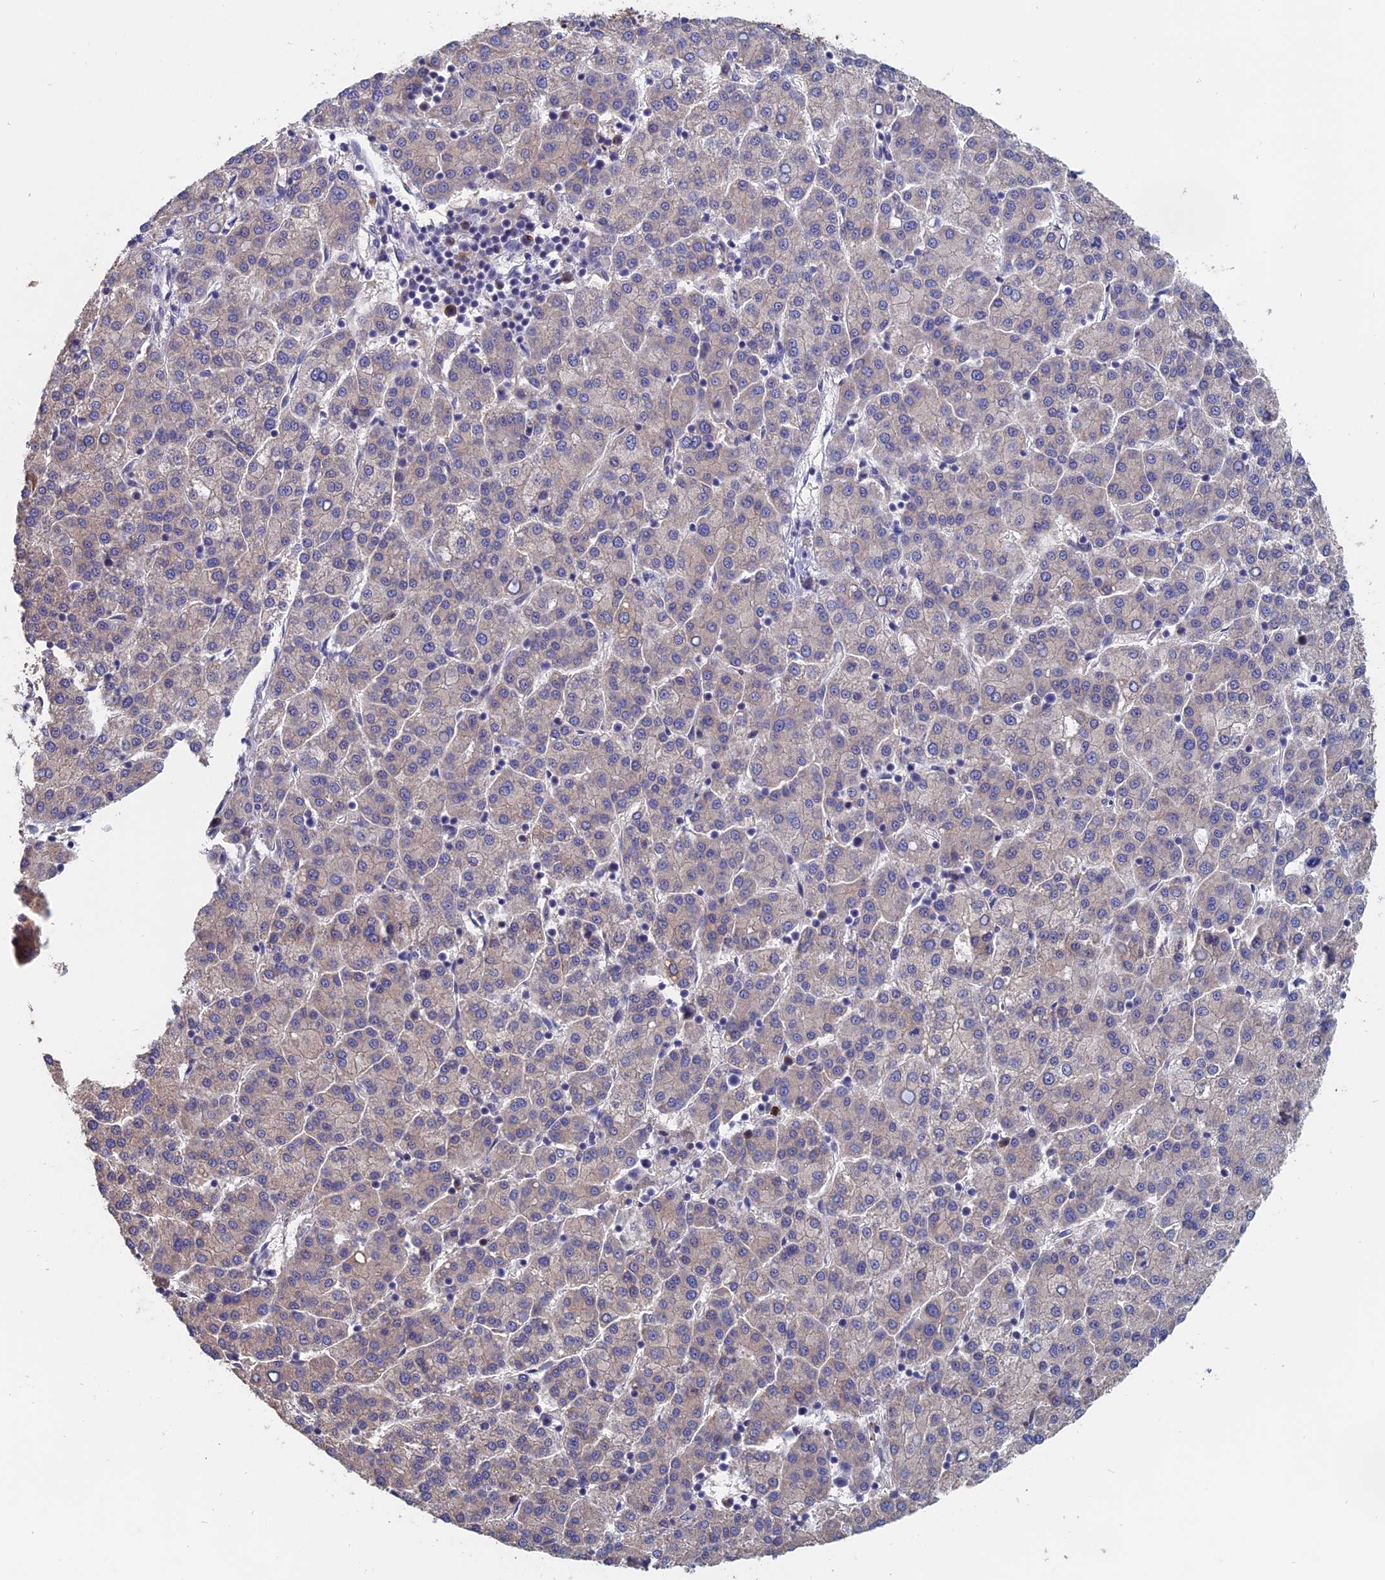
{"staining": {"intensity": "negative", "quantity": "none", "location": "none"}, "tissue": "liver cancer", "cell_type": "Tumor cells", "image_type": "cancer", "snomed": [{"axis": "morphology", "description": "Carcinoma, Hepatocellular, NOS"}, {"axis": "topography", "description": "Liver"}], "caption": "Immunohistochemistry of human hepatocellular carcinoma (liver) demonstrates no positivity in tumor cells.", "gene": "SLC33A1", "patient": {"sex": "female", "age": 58}}